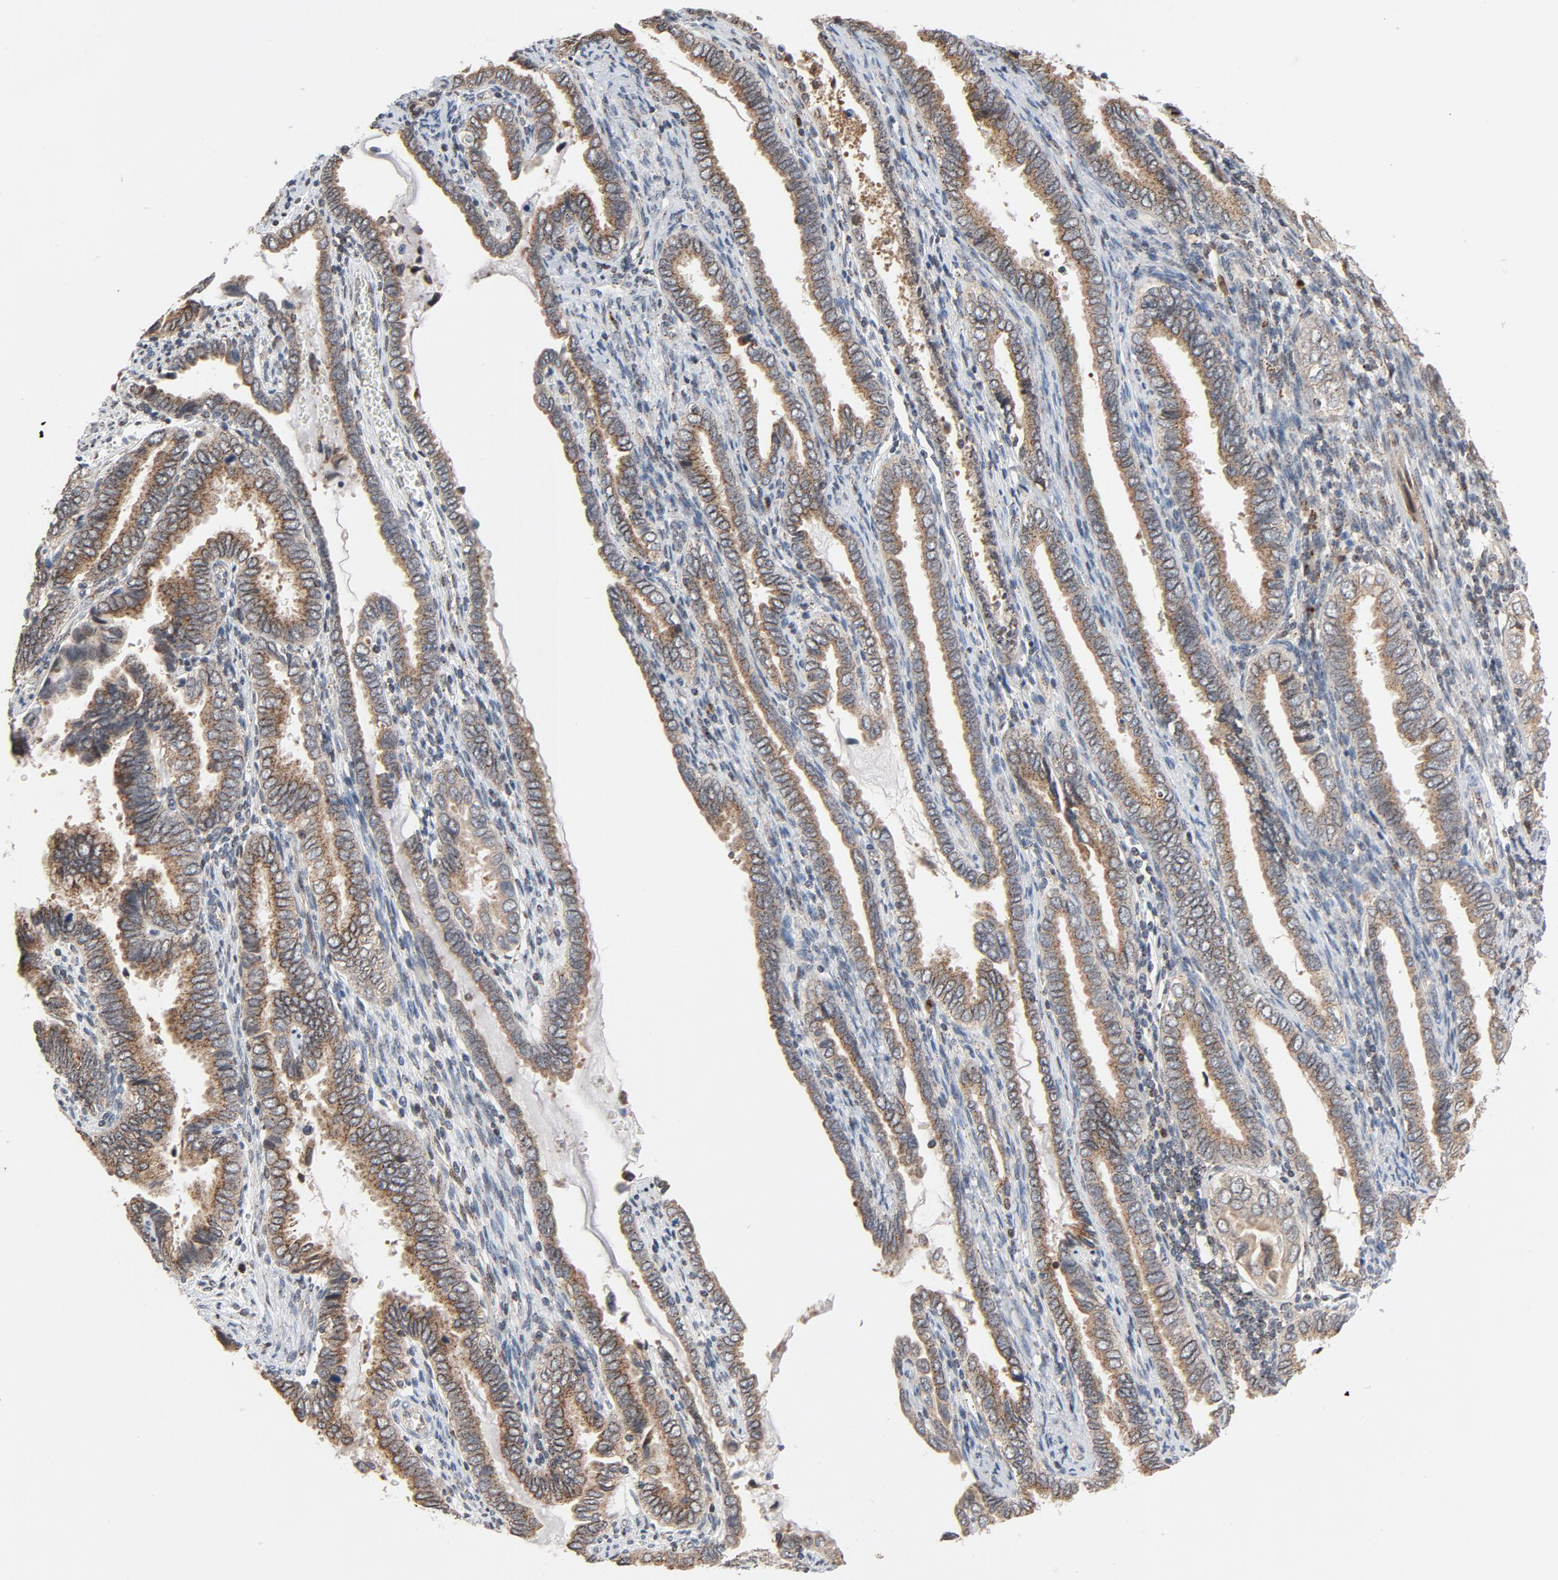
{"staining": {"intensity": "weak", "quantity": ">75%", "location": "cytoplasmic/membranous"}, "tissue": "cervical cancer", "cell_type": "Tumor cells", "image_type": "cancer", "snomed": [{"axis": "morphology", "description": "Adenocarcinoma, NOS"}, {"axis": "topography", "description": "Cervix"}], "caption": "Tumor cells show low levels of weak cytoplasmic/membranous staining in approximately >75% of cells in adenocarcinoma (cervical). Nuclei are stained in blue.", "gene": "RPL12", "patient": {"sex": "female", "age": 49}}